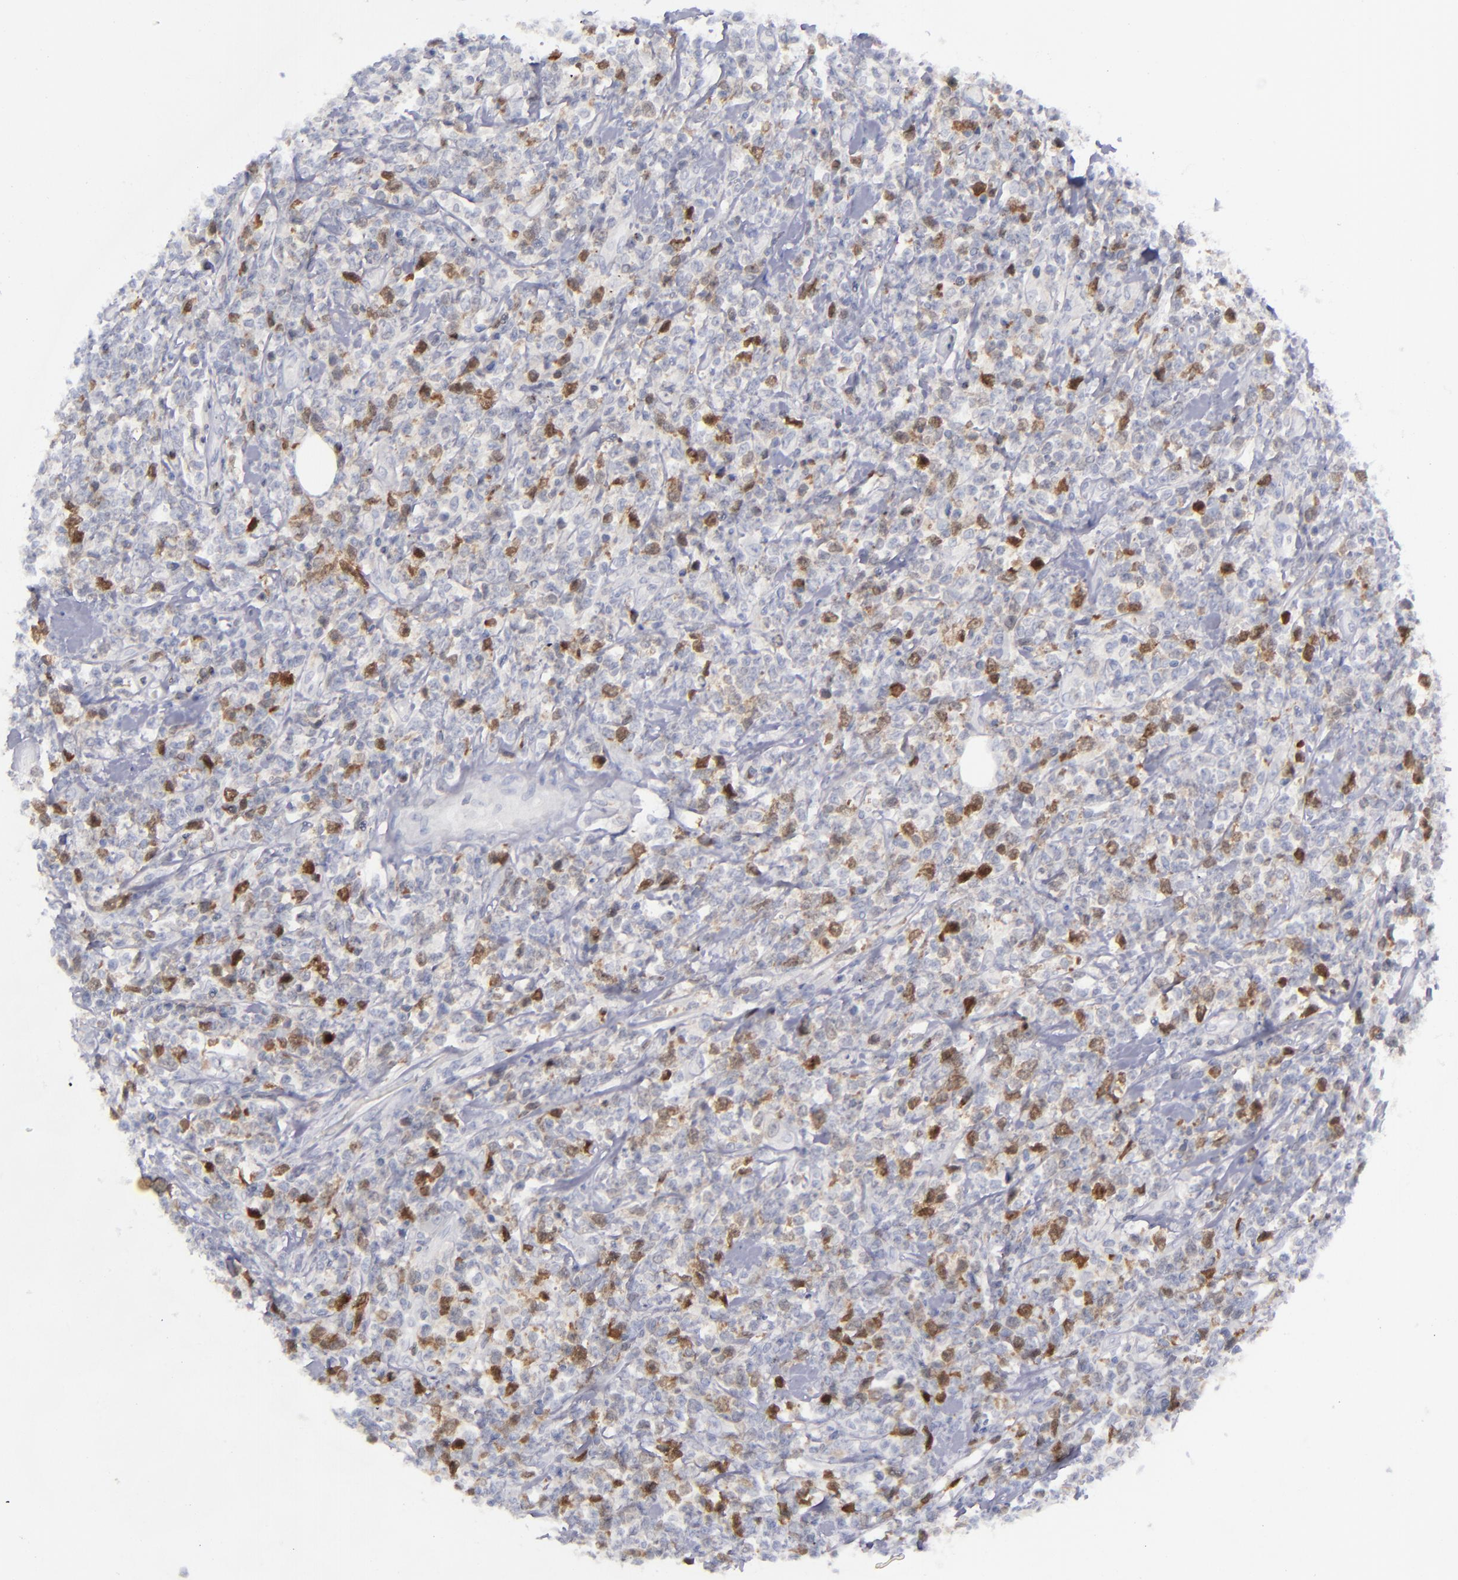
{"staining": {"intensity": "moderate", "quantity": "25%-75%", "location": "cytoplasmic/membranous,nuclear"}, "tissue": "lymphoma", "cell_type": "Tumor cells", "image_type": "cancer", "snomed": [{"axis": "morphology", "description": "Malignant lymphoma, non-Hodgkin's type, High grade"}, {"axis": "topography", "description": "Colon"}], "caption": "There is medium levels of moderate cytoplasmic/membranous and nuclear staining in tumor cells of high-grade malignant lymphoma, non-Hodgkin's type, as demonstrated by immunohistochemical staining (brown color).", "gene": "AURKA", "patient": {"sex": "male", "age": 82}}